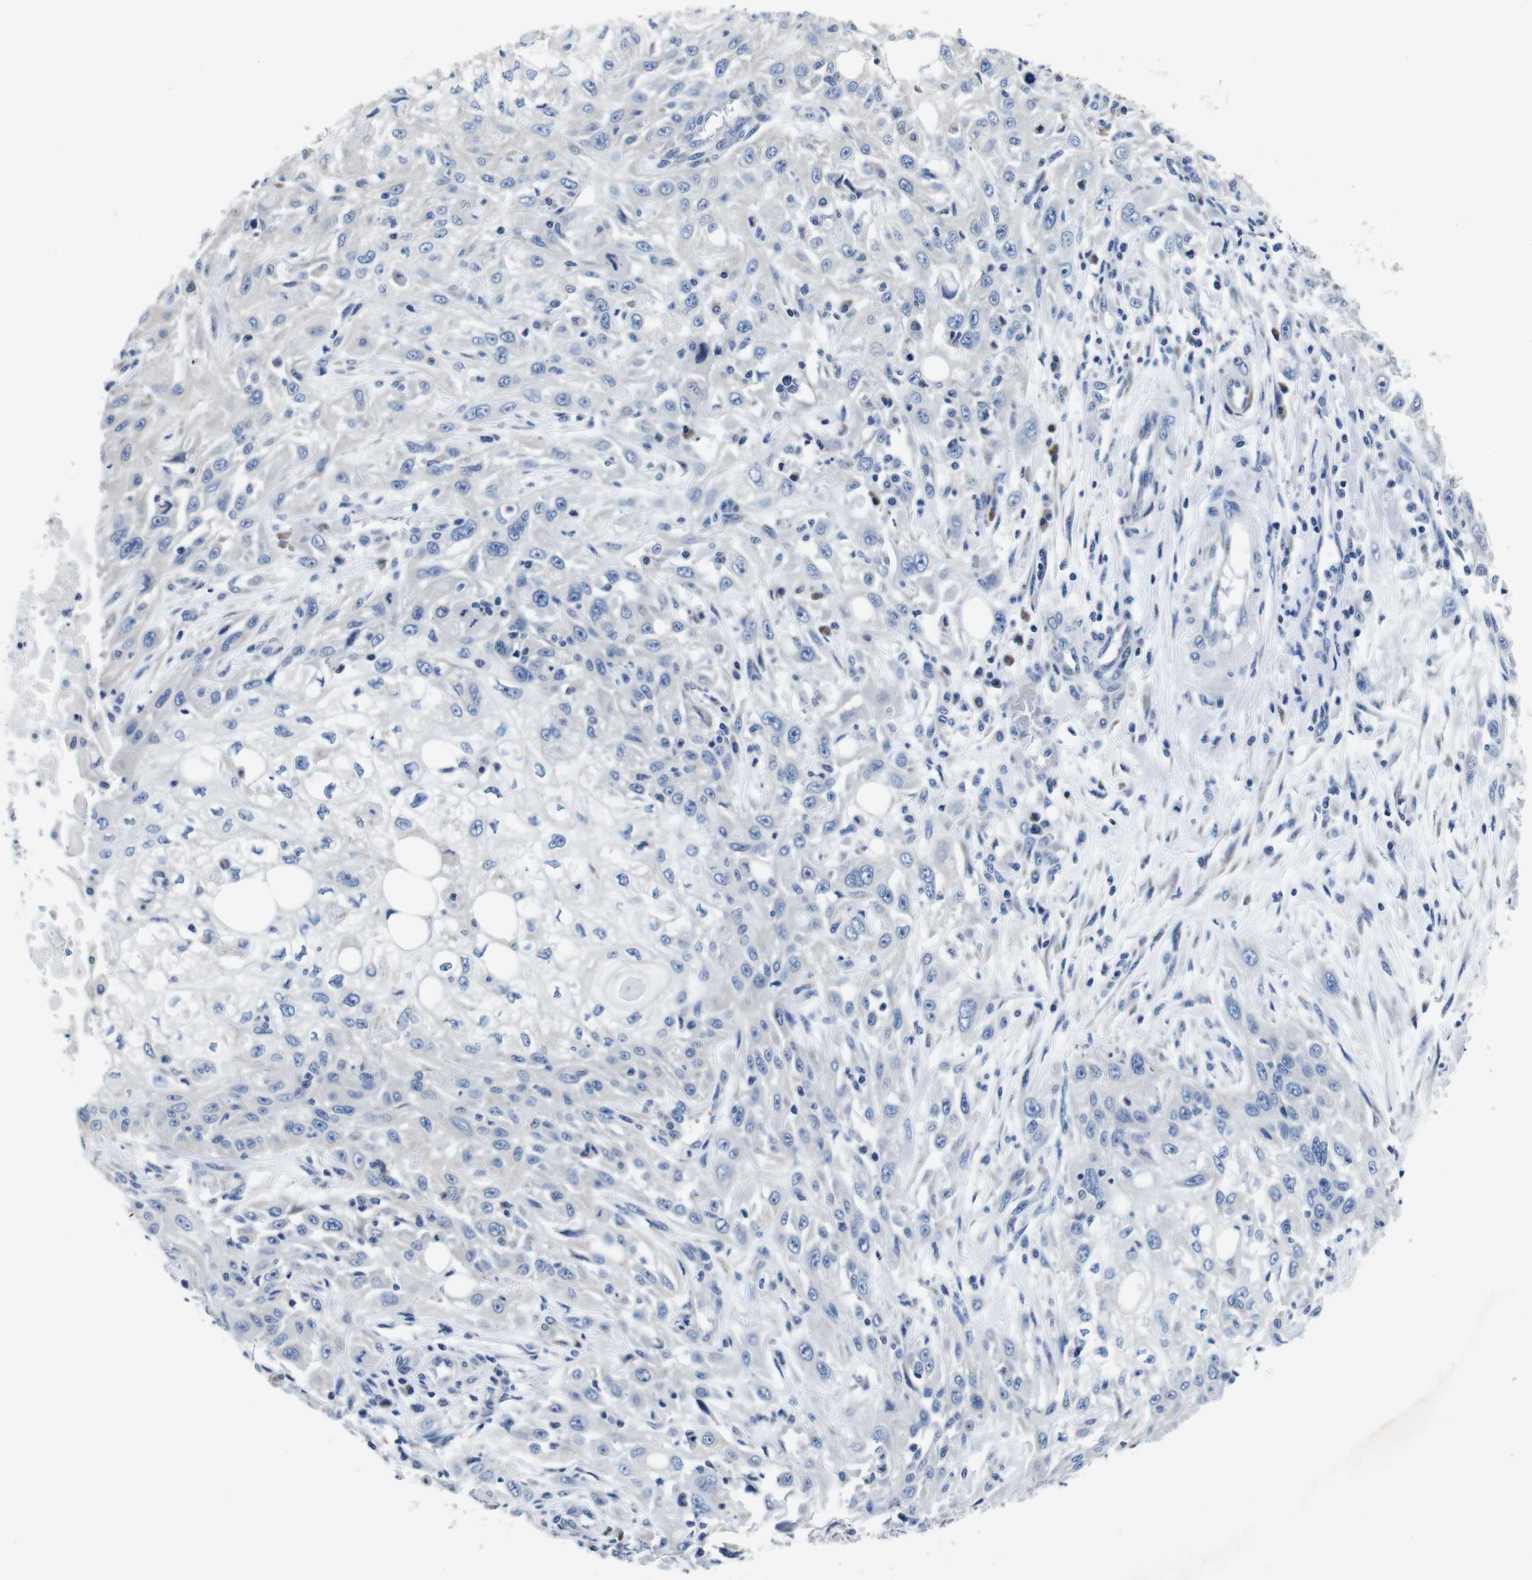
{"staining": {"intensity": "negative", "quantity": "none", "location": "none"}, "tissue": "skin cancer", "cell_type": "Tumor cells", "image_type": "cancer", "snomed": [{"axis": "morphology", "description": "Squamous cell carcinoma, NOS"}, {"axis": "topography", "description": "Skin"}], "caption": "Immunohistochemical staining of human skin cancer (squamous cell carcinoma) exhibits no significant staining in tumor cells. (Brightfield microscopy of DAB immunohistochemistry (IHC) at high magnification).", "gene": "SNX19", "patient": {"sex": "male", "age": 75}}